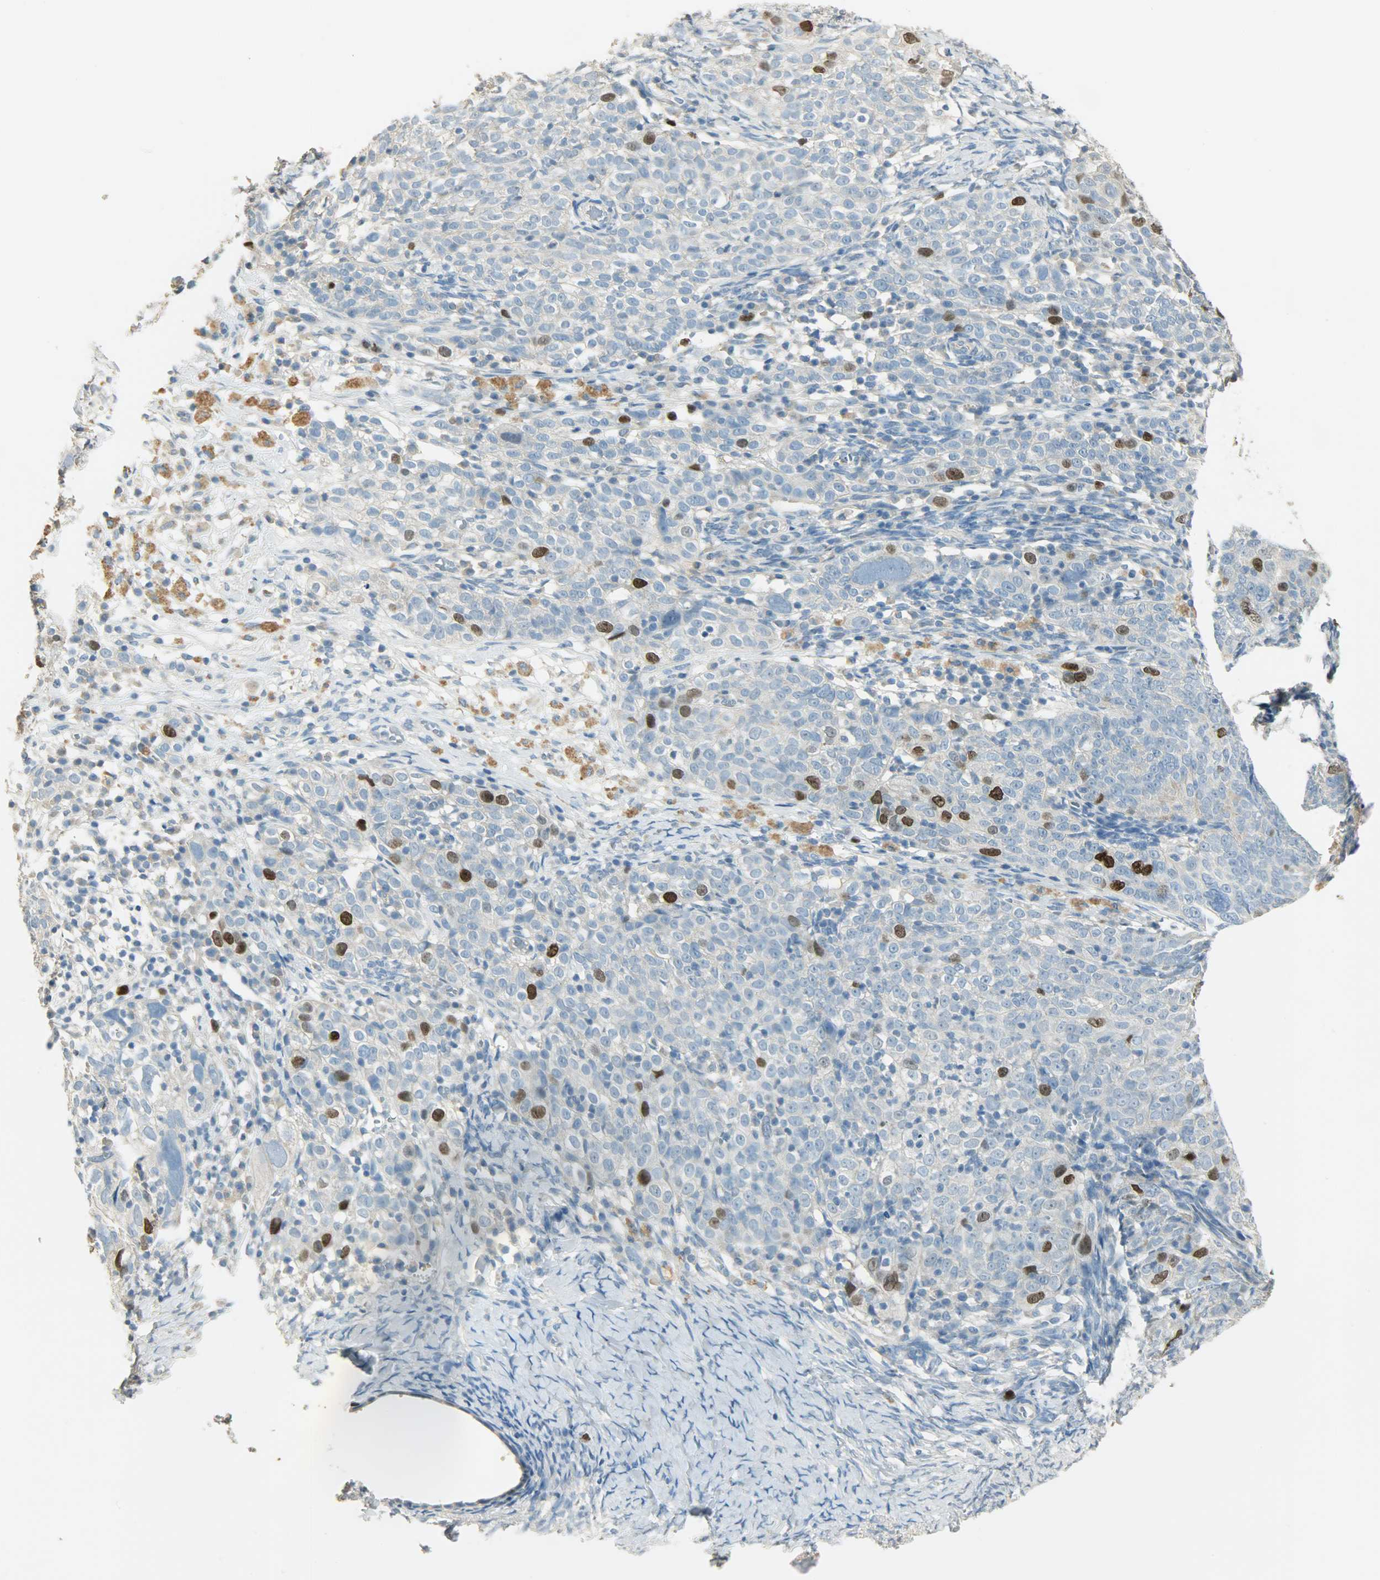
{"staining": {"intensity": "strong", "quantity": "<25%", "location": "nuclear"}, "tissue": "ovarian cancer", "cell_type": "Tumor cells", "image_type": "cancer", "snomed": [{"axis": "morphology", "description": "Normal tissue, NOS"}, {"axis": "morphology", "description": "Cystadenocarcinoma, serous, NOS"}, {"axis": "topography", "description": "Ovary"}], "caption": "Approximately <25% of tumor cells in human ovarian cancer show strong nuclear protein staining as visualized by brown immunohistochemical staining.", "gene": "TPX2", "patient": {"sex": "female", "age": 62}}